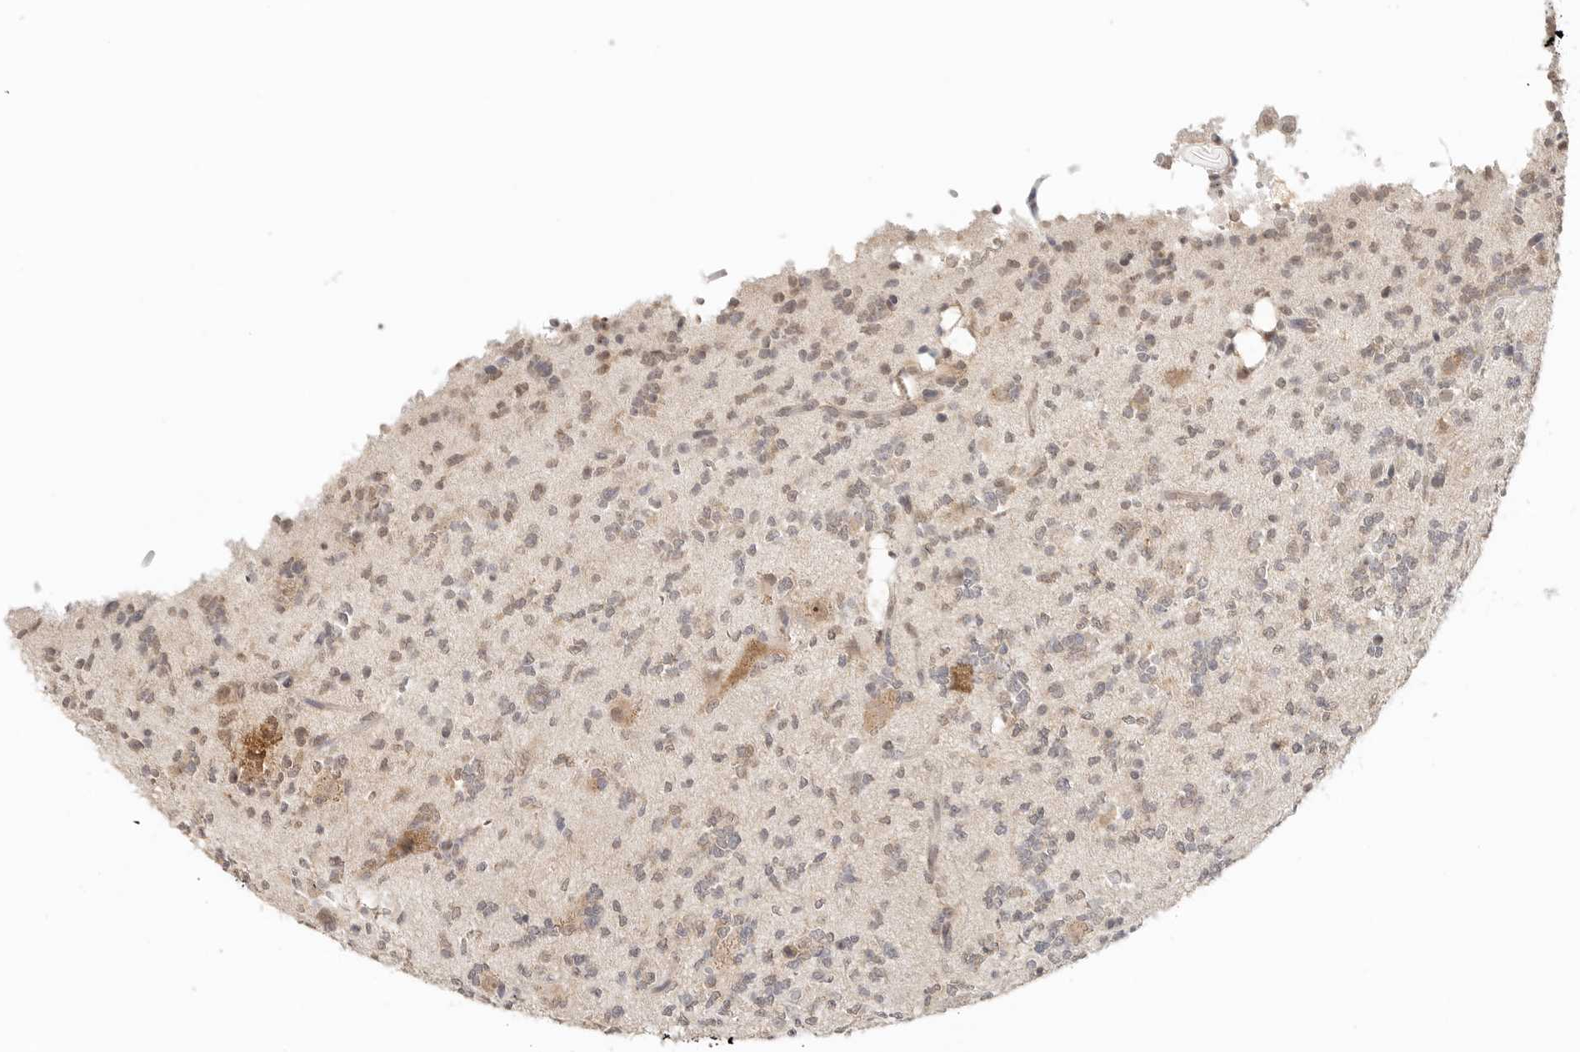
{"staining": {"intensity": "weak", "quantity": "25%-75%", "location": "nuclear"}, "tissue": "glioma", "cell_type": "Tumor cells", "image_type": "cancer", "snomed": [{"axis": "morphology", "description": "Glioma, malignant, High grade"}, {"axis": "topography", "description": "Brain"}], "caption": "Immunohistochemistry (IHC) (DAB (3,3'-diaminobenzidine)) staining of glioma reveals weak nuclear protein staining in approximately 25%-75% of tumor cells. (DAB = brown stain, brightfield microscopy at high magnification).", "gene": "METAP1", "patient": {"sex": "female", "age": 62}}